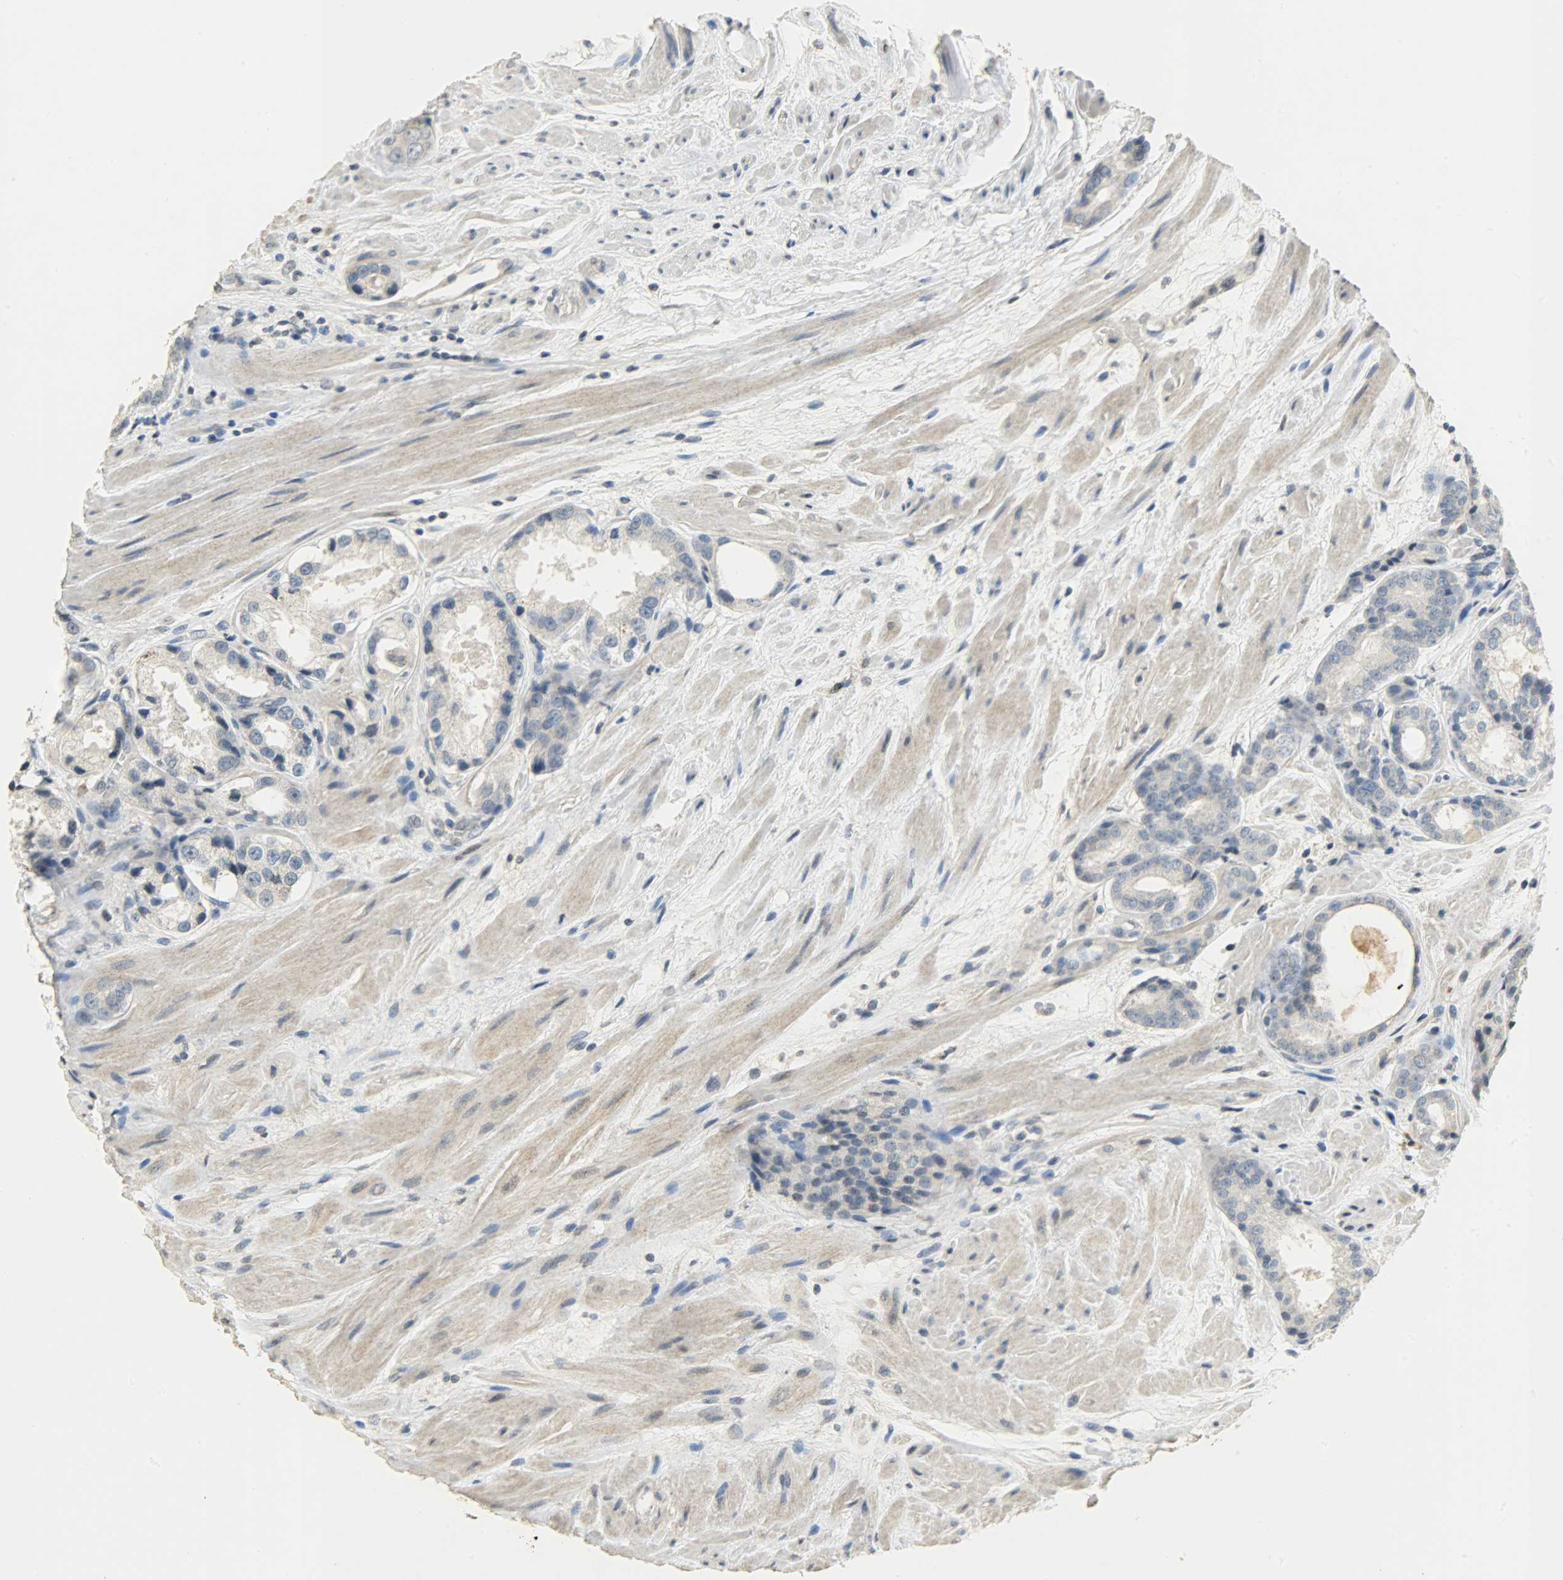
{"staining": {"intensity": "negative", "quantity": "none", "location": "none"}, "tissue": "prostate cancer", "cell_type": "Tumor cells", "image_type": "cancer", "snomed": [{"axis": "morphology", "description": "Adenocarcinoma, Medium grade"}, {"axis": "topography", "description": "Prostate"}], "caption": "There is no significant staining in tumor cells of prostate adenocarcinoma (medium-grade).", "gene": "DNAJB6", "patient": {"sex": "male", "age": 60}}